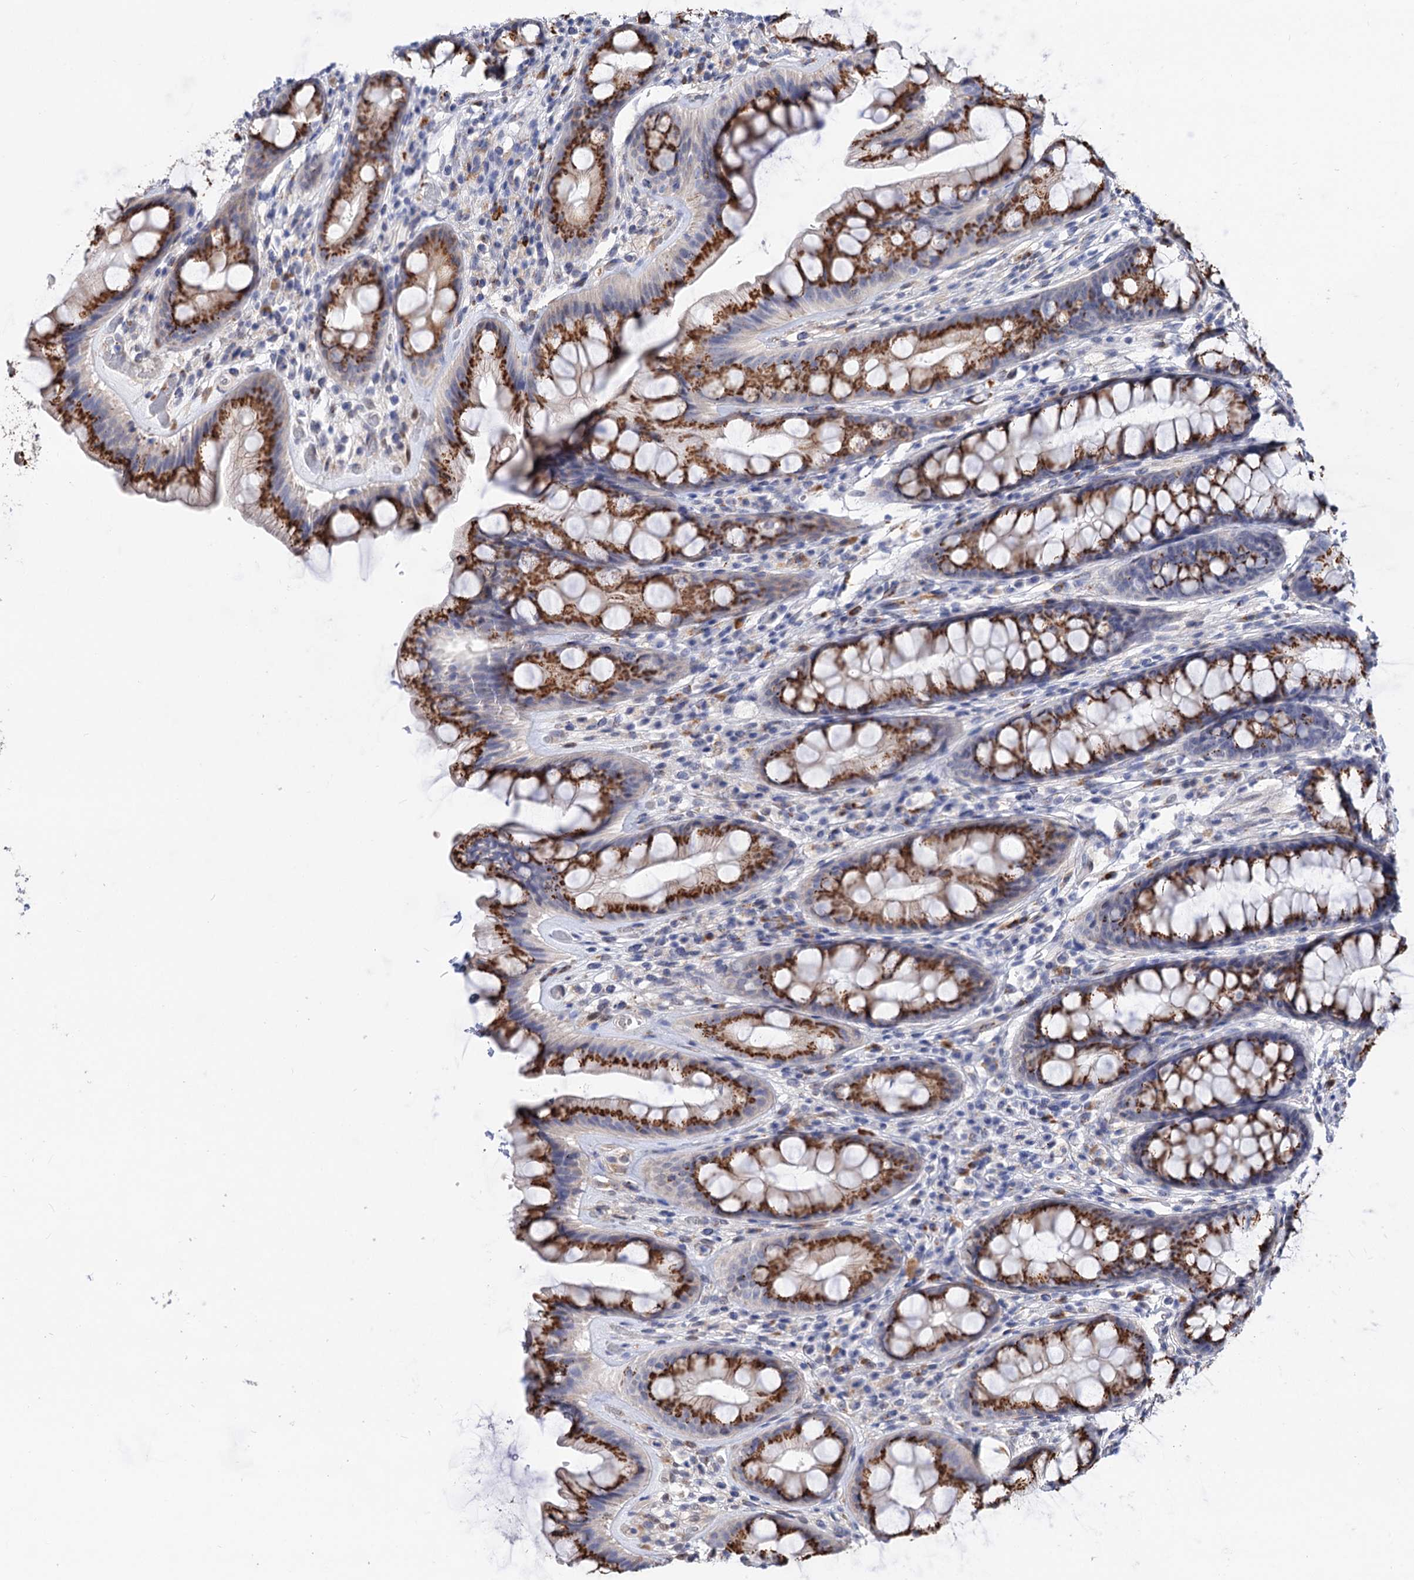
{"staining": {"intensity": "strong", "quantity": ">75%", "location": "cytoplasmic/membranous"}, "tissue": "rectum", "cell_type": "Glandular cells", "image_type": "normal", "snomed": [{"axis": "morphology", "description": "Normal tissue, NOS"}, {"axis": "topography", "description": "Rectum"}], "caption": "A micrograph showing strong cytoplasmic/membranous staining in approximately >75% of glandular cells in normal rectum, as visualized by brown immunohistochemical staining.", "gene": "C11orf96", "patient": {"sex": "male", "age": 74}}